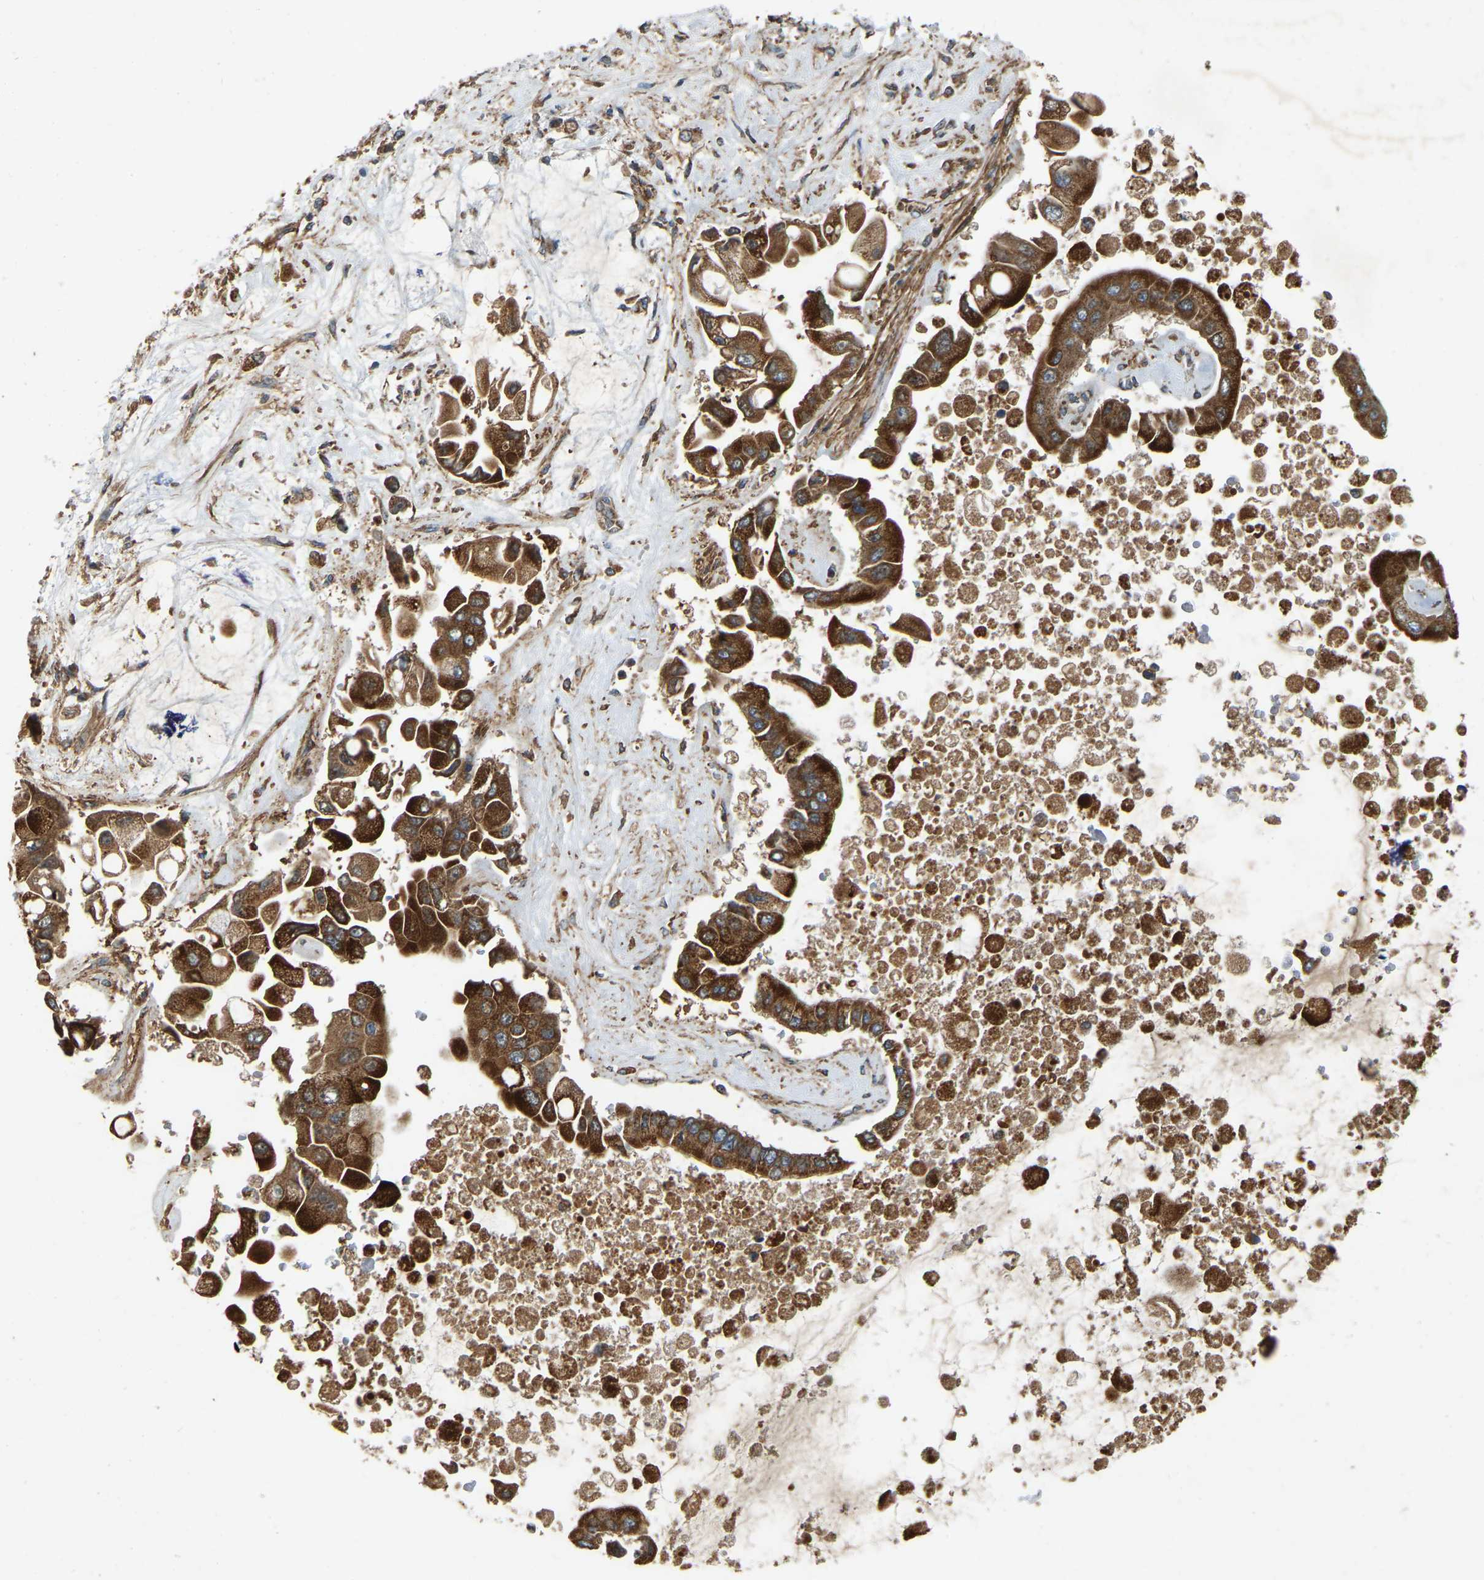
{"staining": {"intensity": "strong", "quantity": ">75%", "location": "cytoplasmic/membranous"}, "tissue": "liver cancer", "cell_type": "Tumor cells", "image_type": "cancer", "snomed": [{"axis": "morphology", "description": "Cholangiocarcinoma"}, {"axis": "topography", "description": "Liver"}], "caption": "Immunohistochemistry micrograph of human liver cholangiocarcinoma stained for a protein (brown), which displays high levels of strong cytoplasmic/membranous expression in about >75% of tumor cells.", "gene": "SAMD9L", "patient": {"sex": "male", "age": 50}}